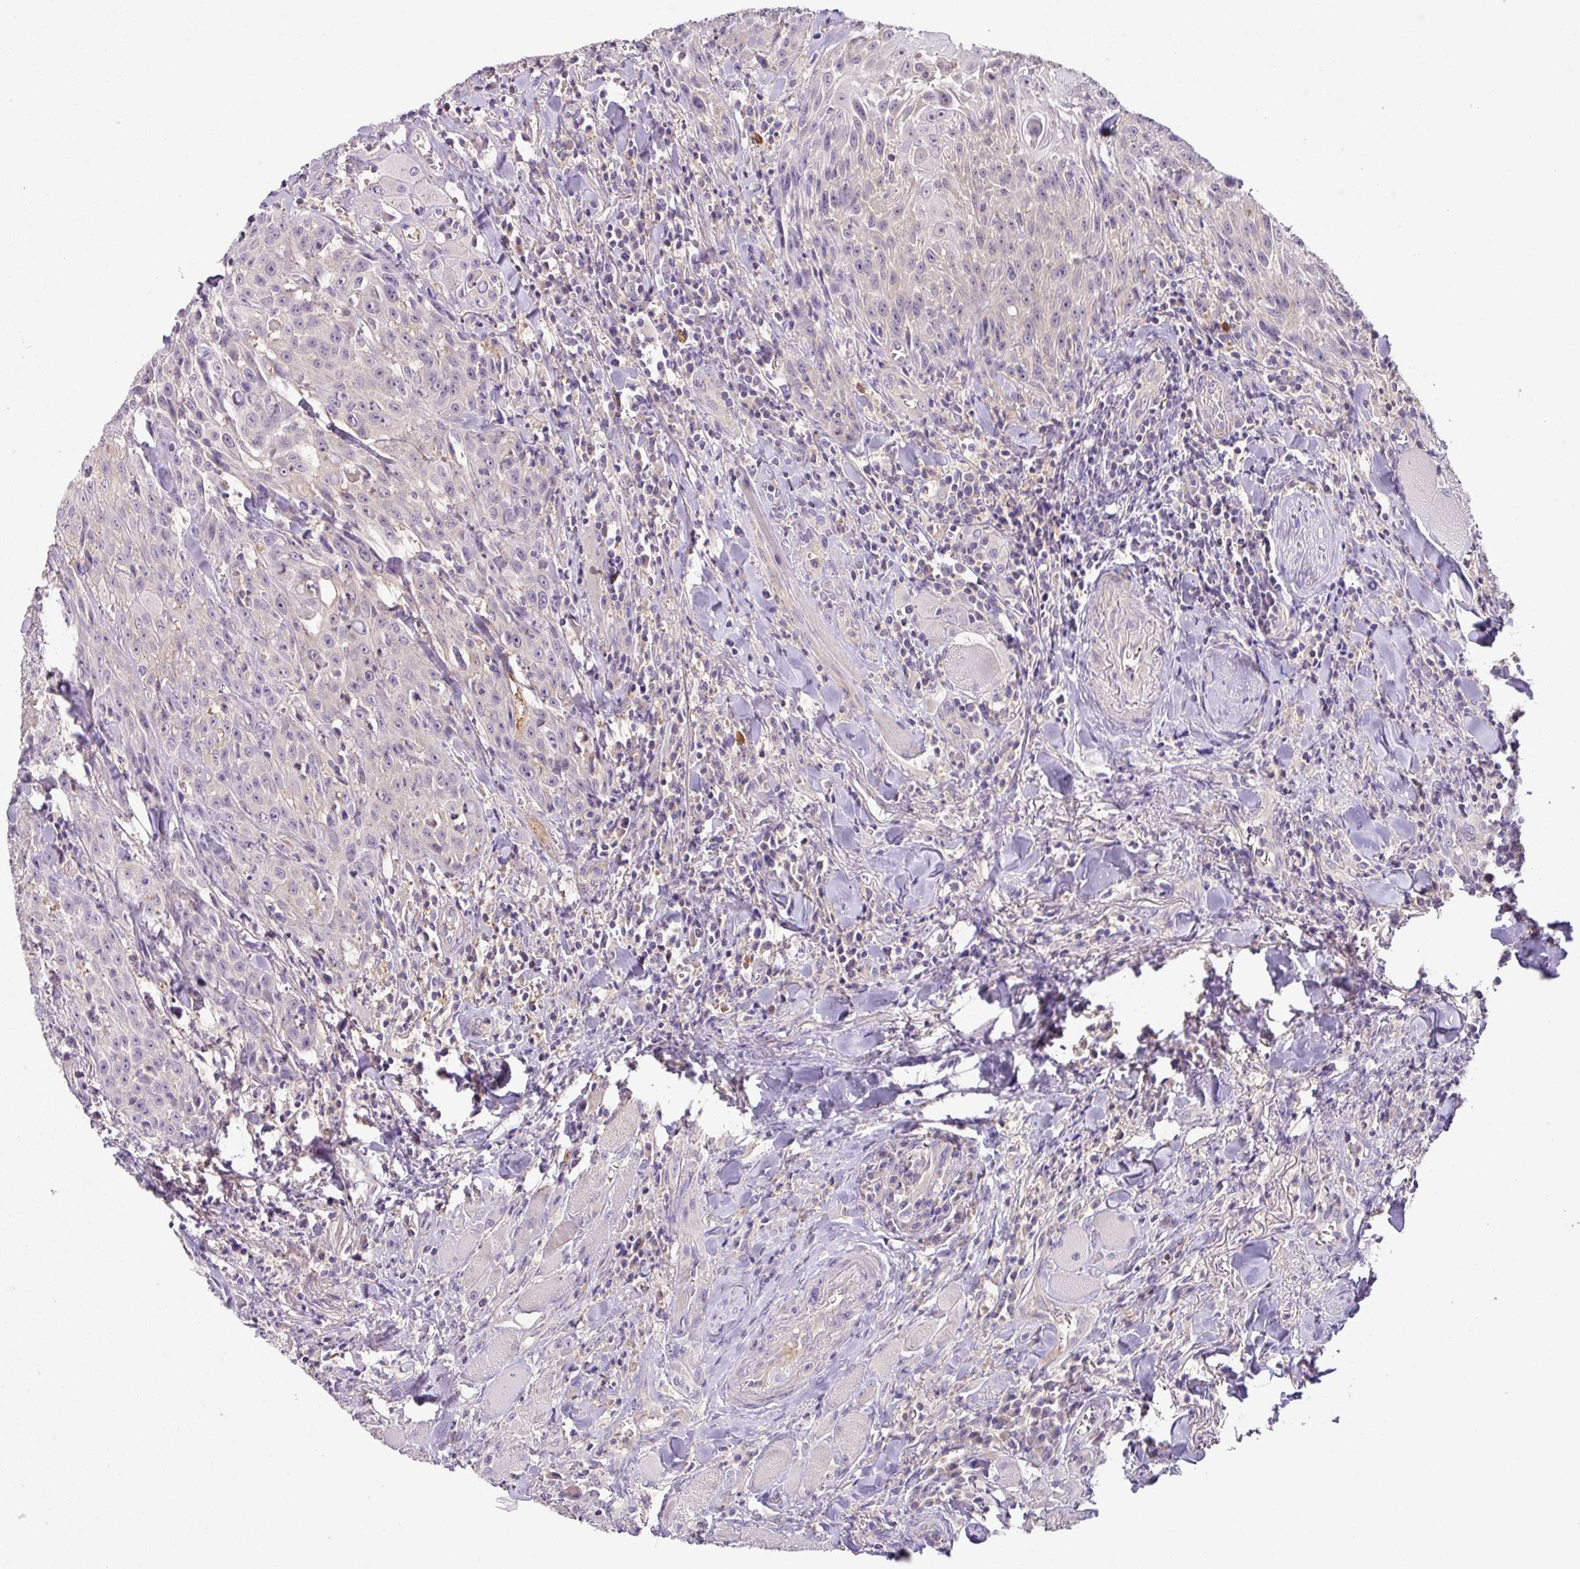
{"staining": {"intensity": "negative", "quantity": "none", "location": "none"}, "tissue": "head and neck cancer", "cell_type": "Tumor cells", "image_type": "cancer", "snomed": [{"axis": "morphology", "description": "Normal tissue, NOS"}, {"axis": "morphology", "description": "Squamous cell carcinoma, NOS"}, {"axis": "topography", "description": "Oral tissue"}, {"axis": "topography", "description": "Head-Neck"}], "caption": "High power microscopy micrograph of an immunohistochemistry (IHC) histopathology image of head and neck cancer (squamous cell carcinoma), revealing no significant expression in tumor cells. (Stains: DAB IHC with hematoxylin counter stain, Microscopy: brightfield microscopy at high magnification).", "gene": "HOXC13", "patient": {"sex": "female", "age": 70}}